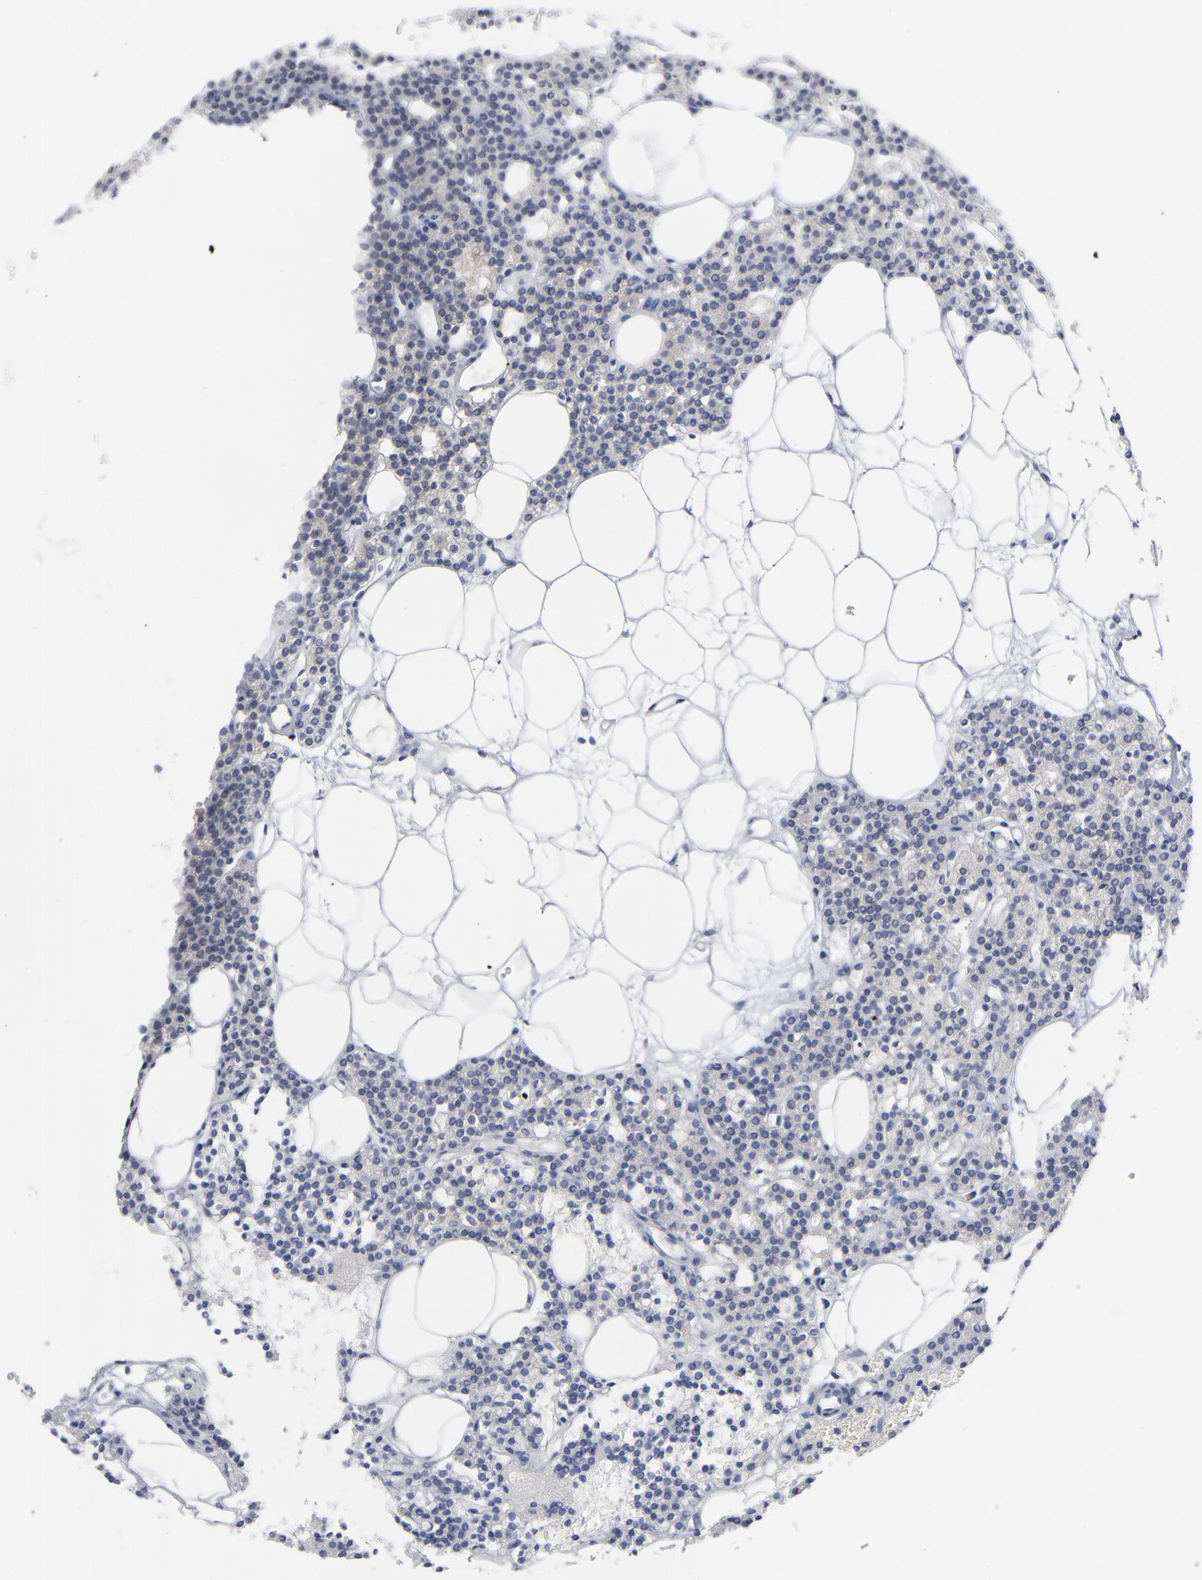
{"staining": {"intensity": "negative", "quantity": "none", "location": "none"}, "tissue": "parathyroid gland", "cell_type": "Glandular cells", "image_type": "normal", "snomed": [{"axis": "morphology", "description": "Normal tissue, NOS"}, {"axis": "topography", "description": "Parathyroid gland"}], "caption": "This is a histopathology image of immunohistochemistry (IHC) staining of unremarkable parathyroid gland, which shows no positivity in glandular cells. The staining is performed using DAB brown chromogen with nuclei counter-stained in using hematoxylin.", "gene": "CAB39L", "patient": {"sex": "male", "age": 24}}